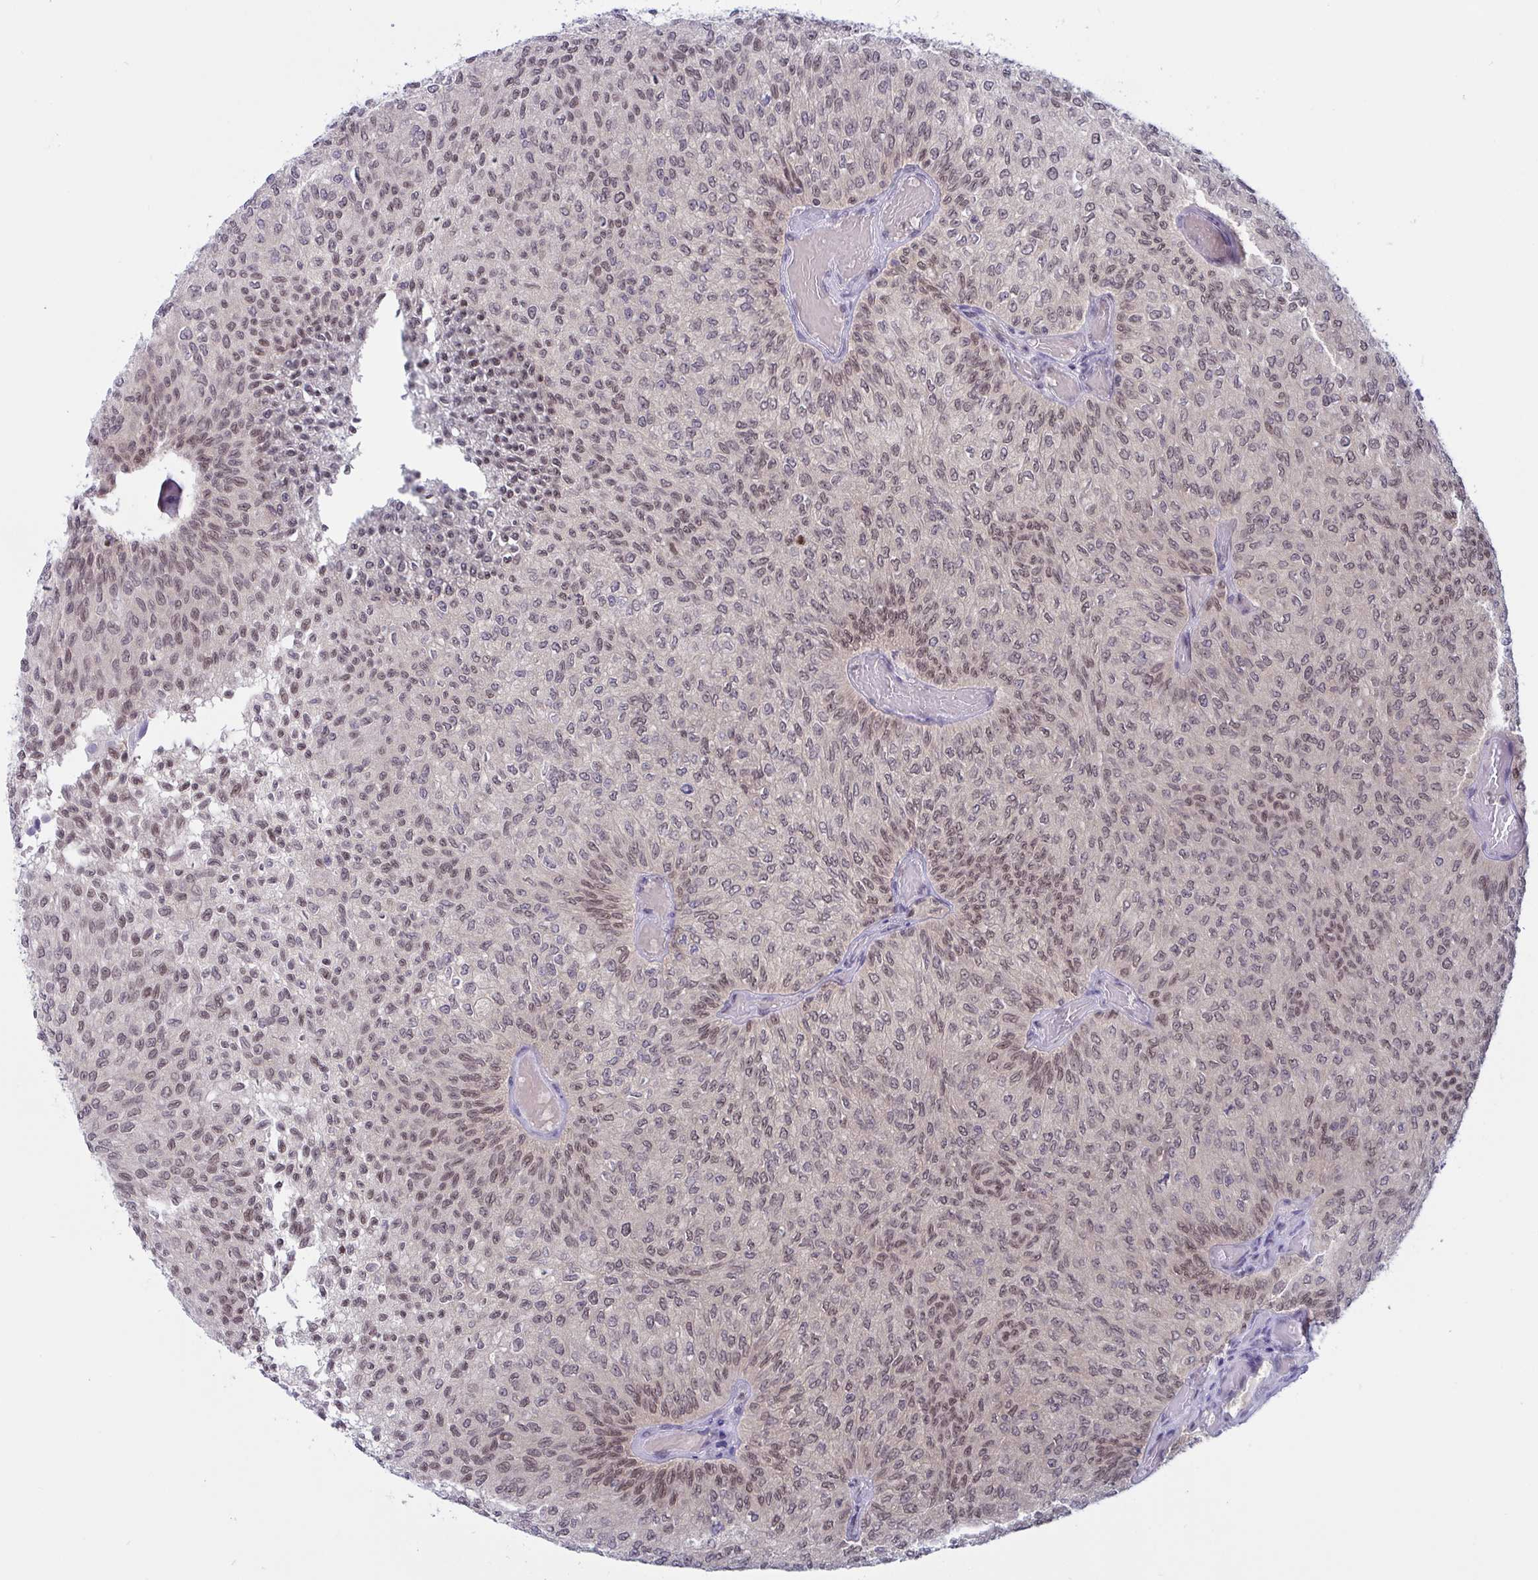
{"staining": {"intensity": "weak", "quantity": "25%-75%", "location": "nuclear"}, "tissue": "urothelial cancer", "cell_type": "Tumor cells", "image_type": "cancer", "snomed": [{"axis": "morphology", "description": "Urothelial carcinoma, Low grade"}, {"axis": "topography", "description": "Urinary bladder"}], "caption": "This photomicrograph exhibits immunohistochemistry staining of urothelial carcinoma (low-grade), with low weak nuclear expression in about 25%-75% of tumor cells.", "gene": "TSN", "patient": {"sex": "male", "age": 78}}